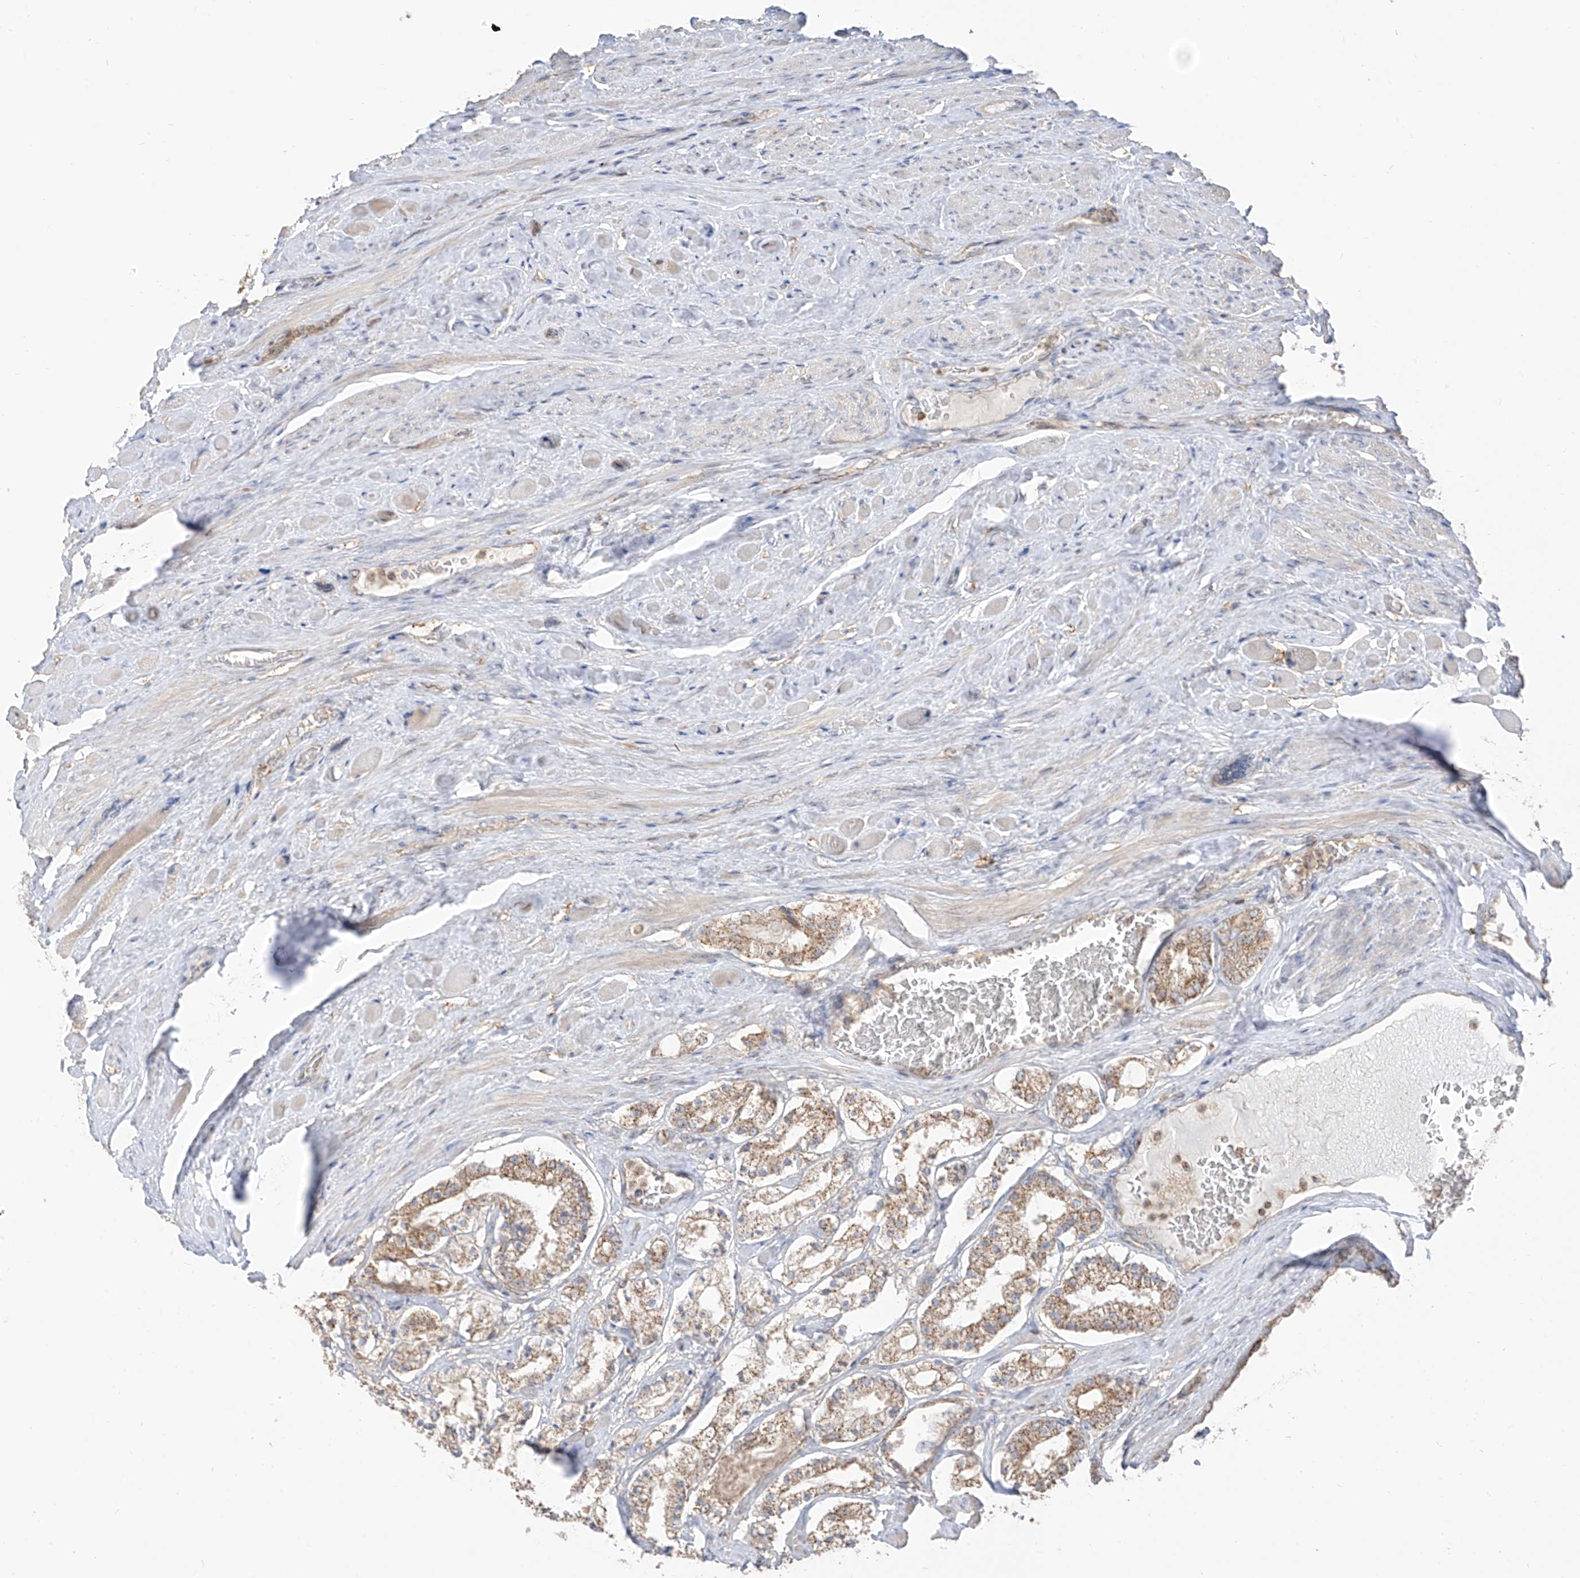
{"staining": {"intensity": "moderate", "quantity": ">75%", "location": "cytoplasmic/membranous"}, "tissue": "prostate cancer", "cell_type": "Tumor cells", "image_type": "cancer", "snomed": [{"axis": "morphology", "description": "Adenocarcinoma, High grade"}, {"axis": "topography", "description": "Prostate"}], "caption": "Prostate high-grade adenocarcinoma tissue reveals moderate cytoplasmic/membranous positivity in about >75% of tumor cells", "gene": "ETHE1", "patient": {"sex": "male", "age": 64}}